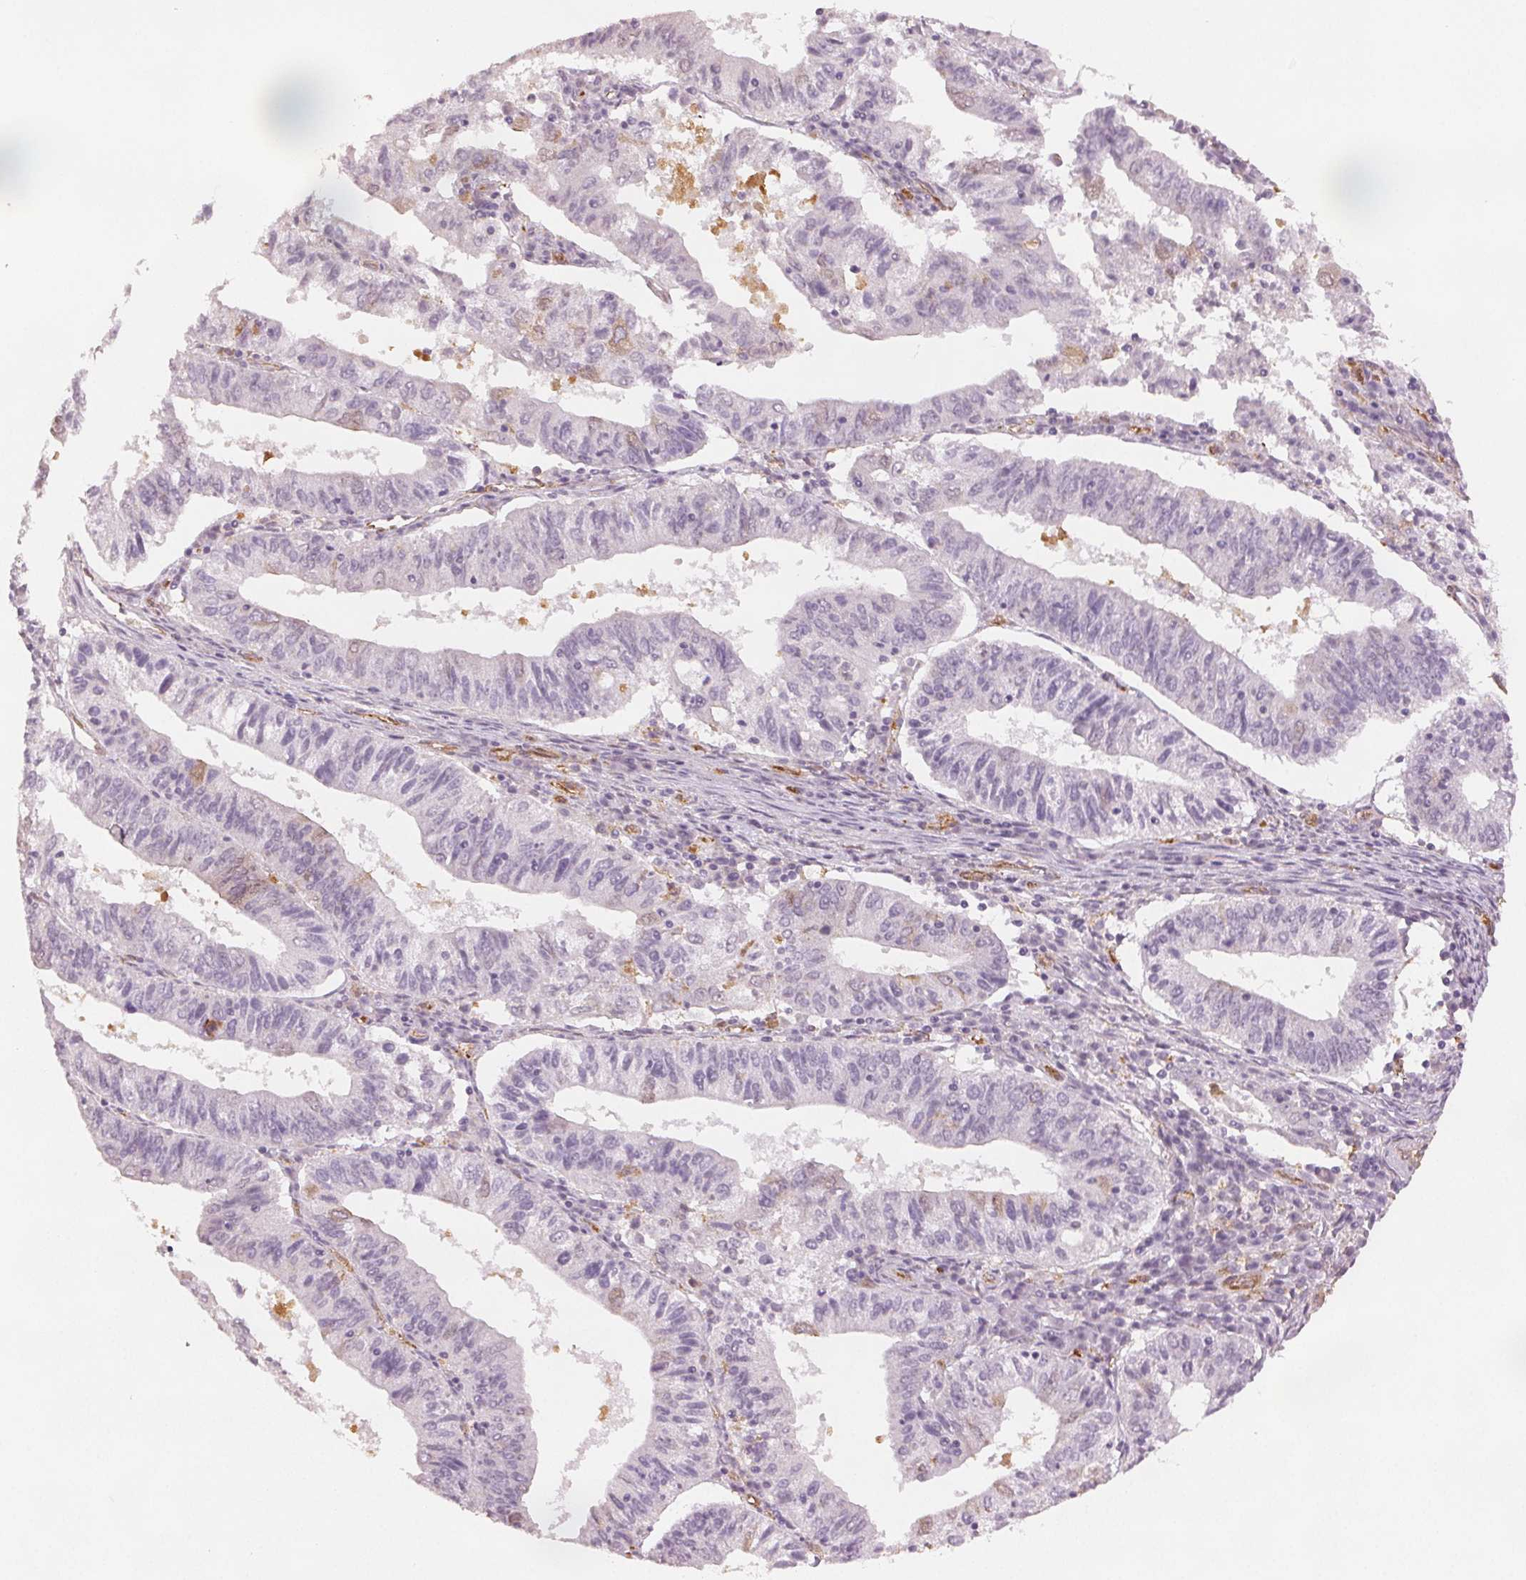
{"staining": {"intensity": "negative", "quantity": "none", "location": "none"}, "tissue": "endometrial cancer", "cell_type": "Tumor cells", "image_type": "cancer", "snomed": [{"axis": "morphology", "description": "Adenocarcinoma, NOS"}, {"axis": "topography", "description": "Endometrium"}], "caption": "Tumor cells show no significant protein positivity in adenocarcinoma (endometrial).", "gene": "DIAPH2", "patient": {"sex": "female", "age": 82}}